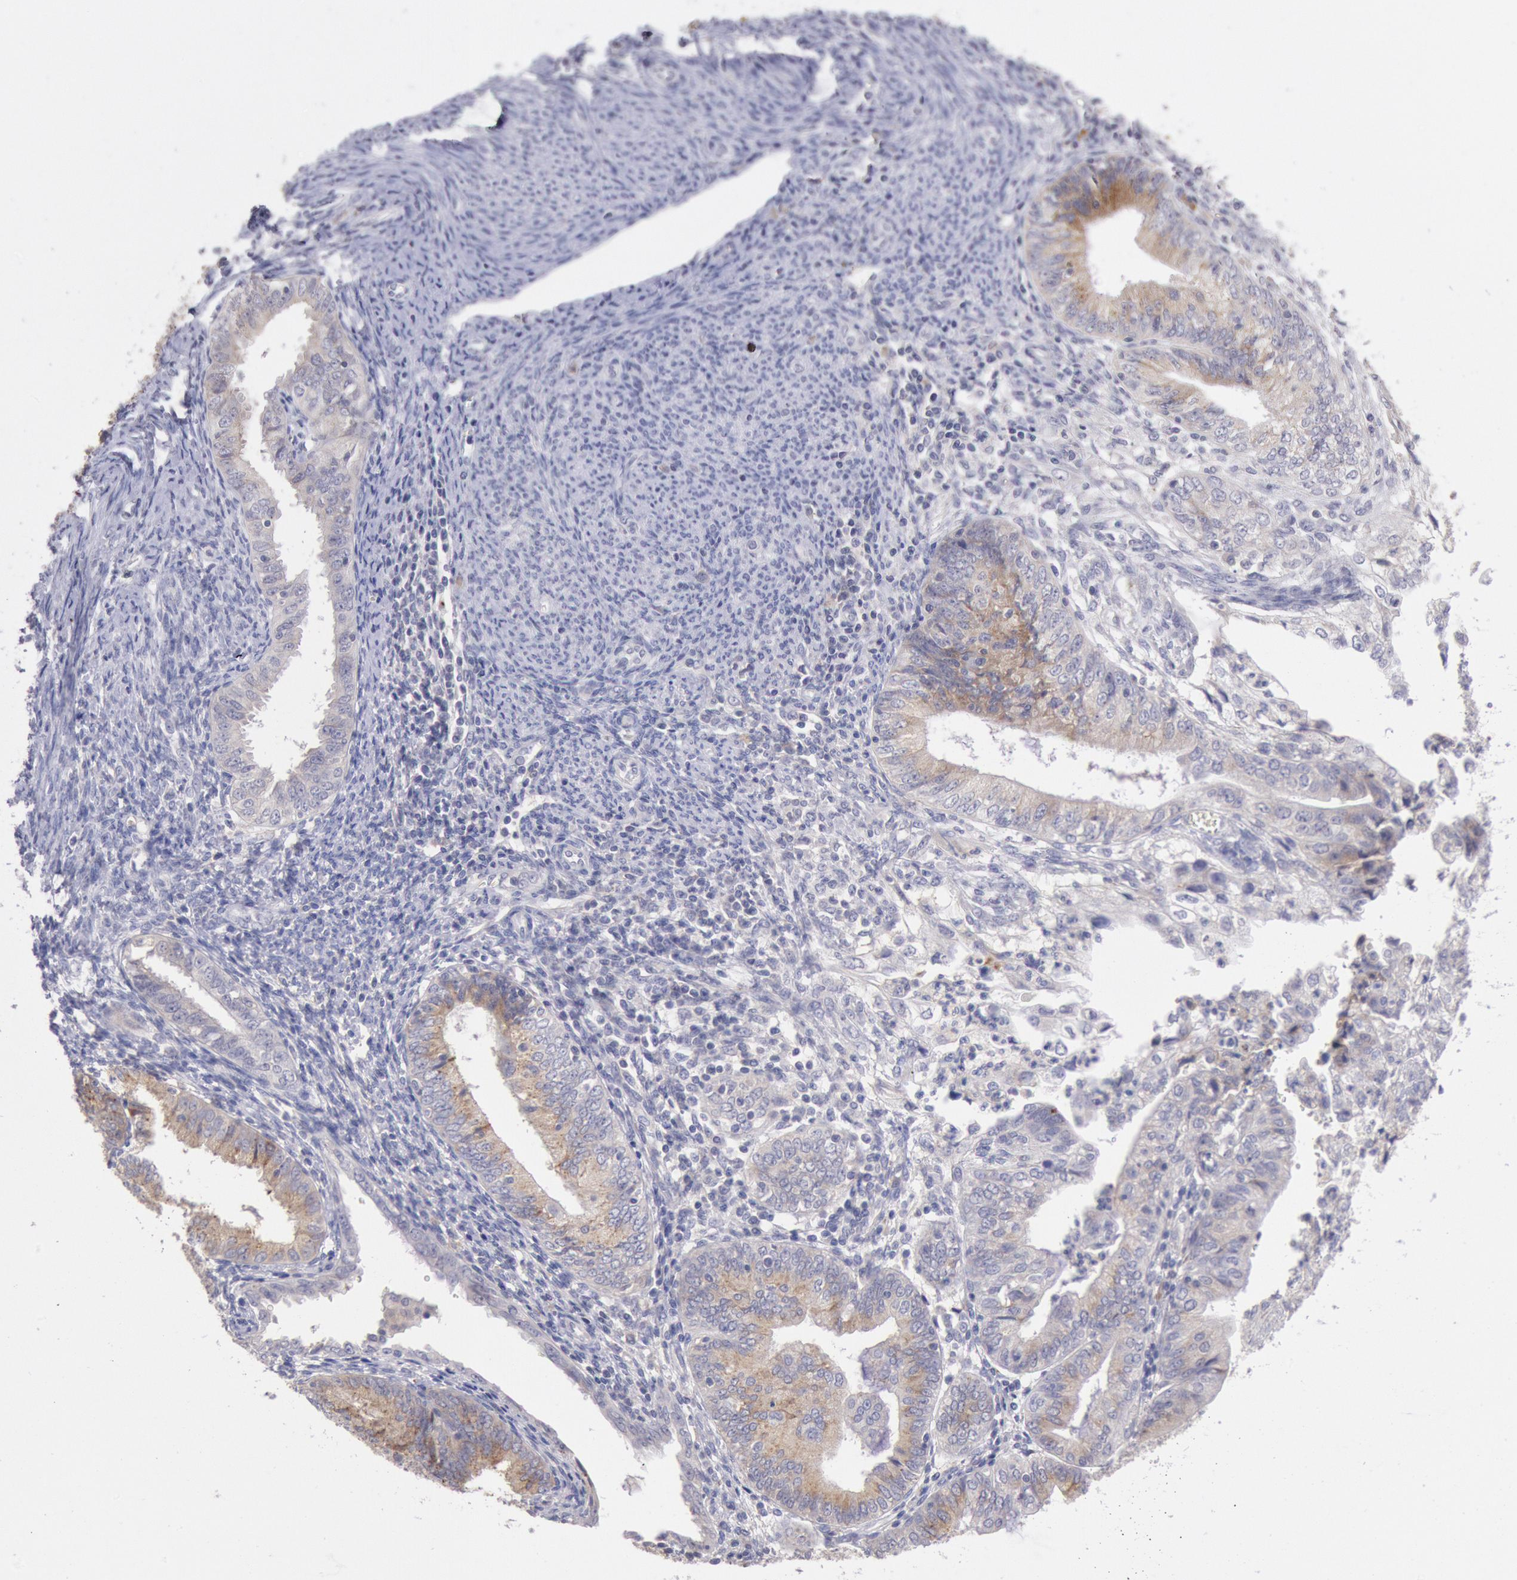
{"staining": {"intensity": "weak", "quantity": "25%-75%", "location": "cytoplasmic/membranous"}, "tissue": "endometrial cancer", "cell_type": "Tumor cells", "image_type": "cancer", "snomed": [{"axis": "morphology", "description": "Adenocarcinoma, NOS"}, {"axis": "topography", "description": "Endometrium"}], "caption": "Immunohistochemistry (IHC) (DAB) staining of human endometrial cancer (adenocarcinoma) exhibits weak cytoplasmic/membranous protein positivity in about 25%-75% of tumor cells.", "gene": "GAL3ST1", "patient": {"sex": "female", "age": 55}}